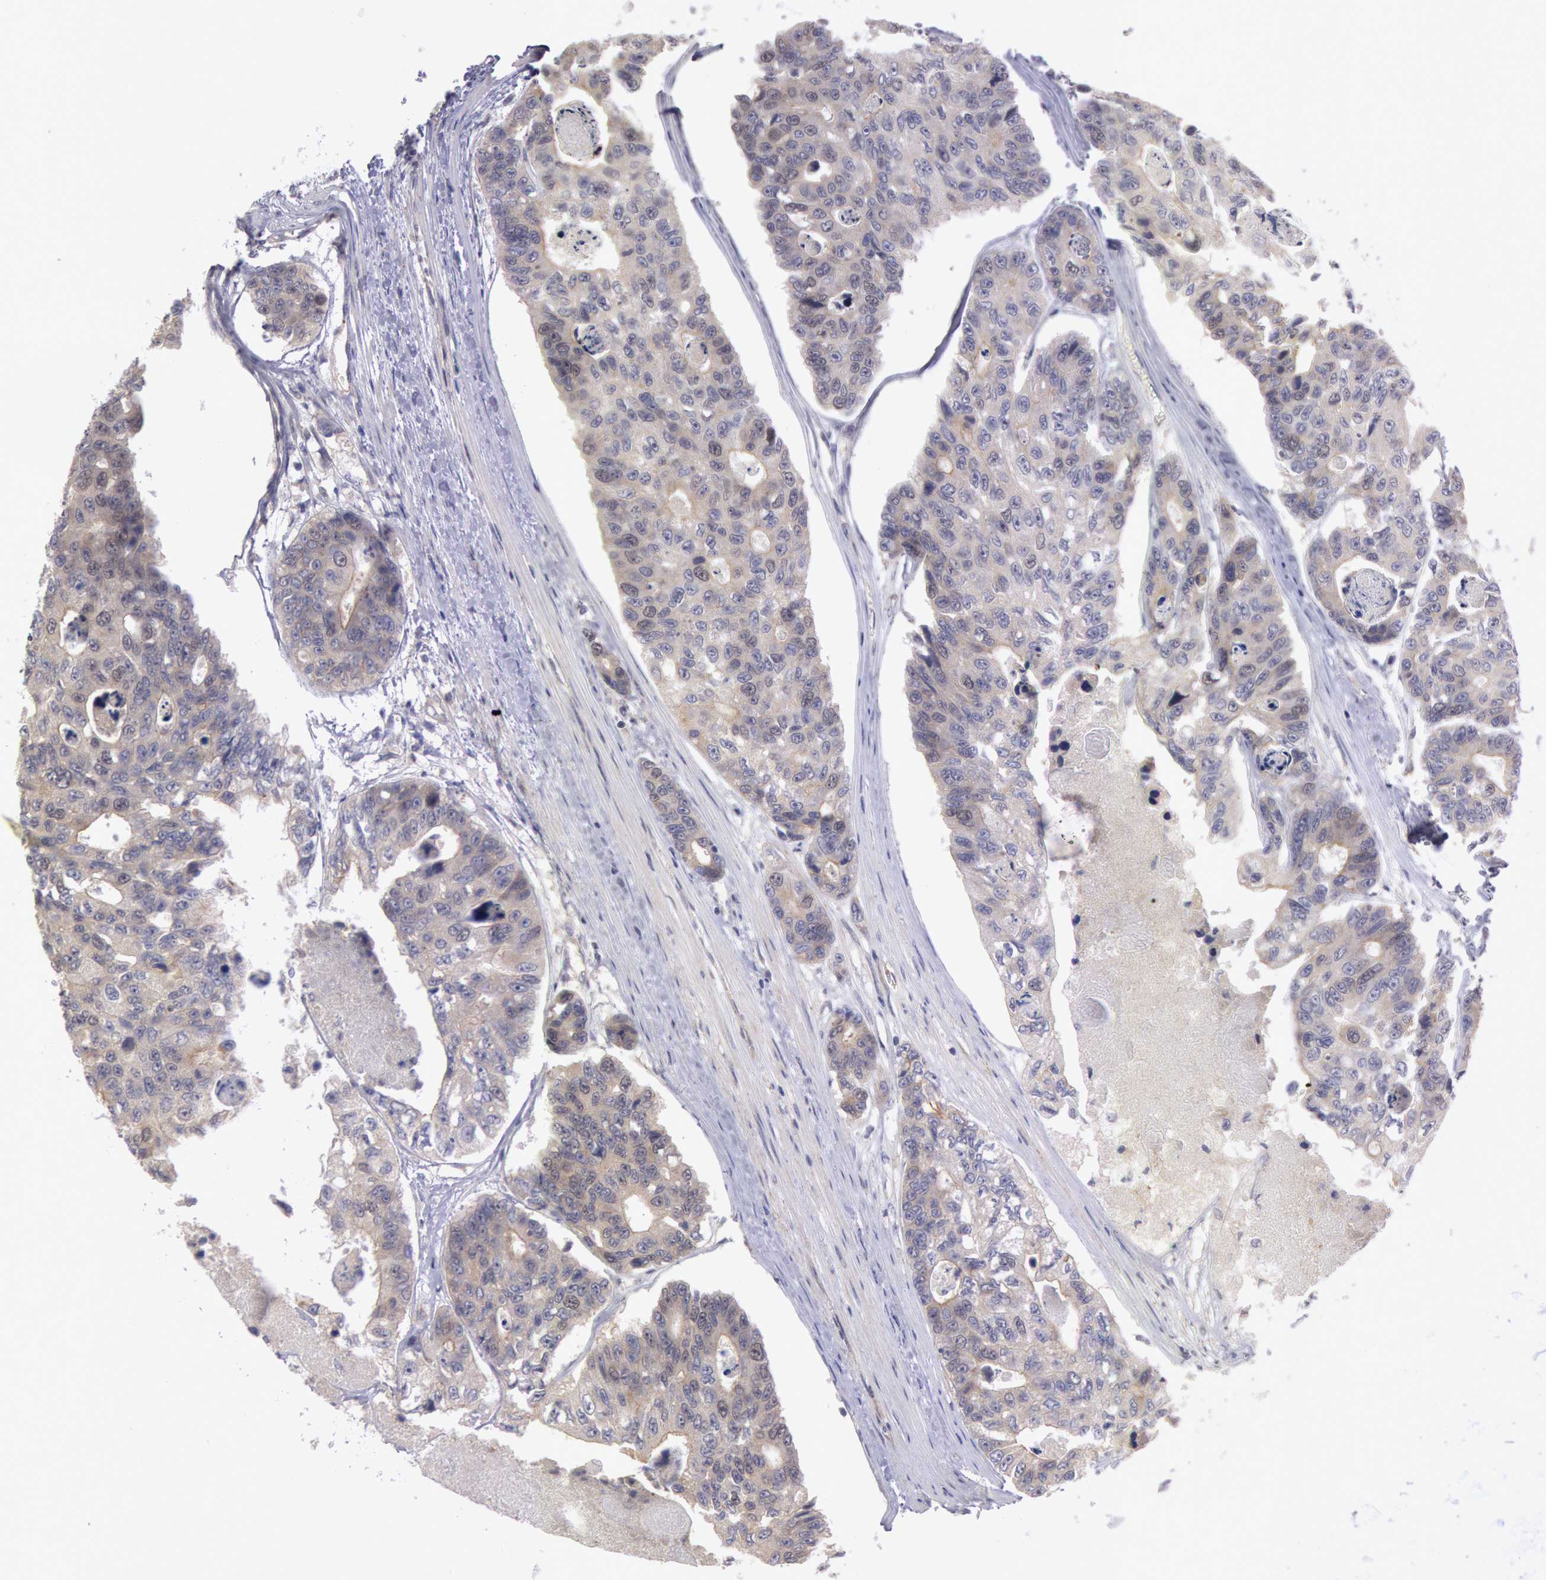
{"staining": {"intensity": "negative", "quantity": "none", "location": "none"}, "tissue": "colorectal cancer", "cell_type": "Tumor cells", "image_type": "cancer", "snomed": [{"axis": "morphology", "description": "Adenocarcinoma, NOS"}, {"axis": "topography", "description": "Colon"}], "caption": "An immunohistochemistry histopathology image of adenocarcinoma (colorectal) is shown. There is no staining in tumor cells of adenocarcinoma (colorectal). Nuclei are stained in blue.", "gene": "AMOTL1", "patient": {"sex": "female", "age": 86}}